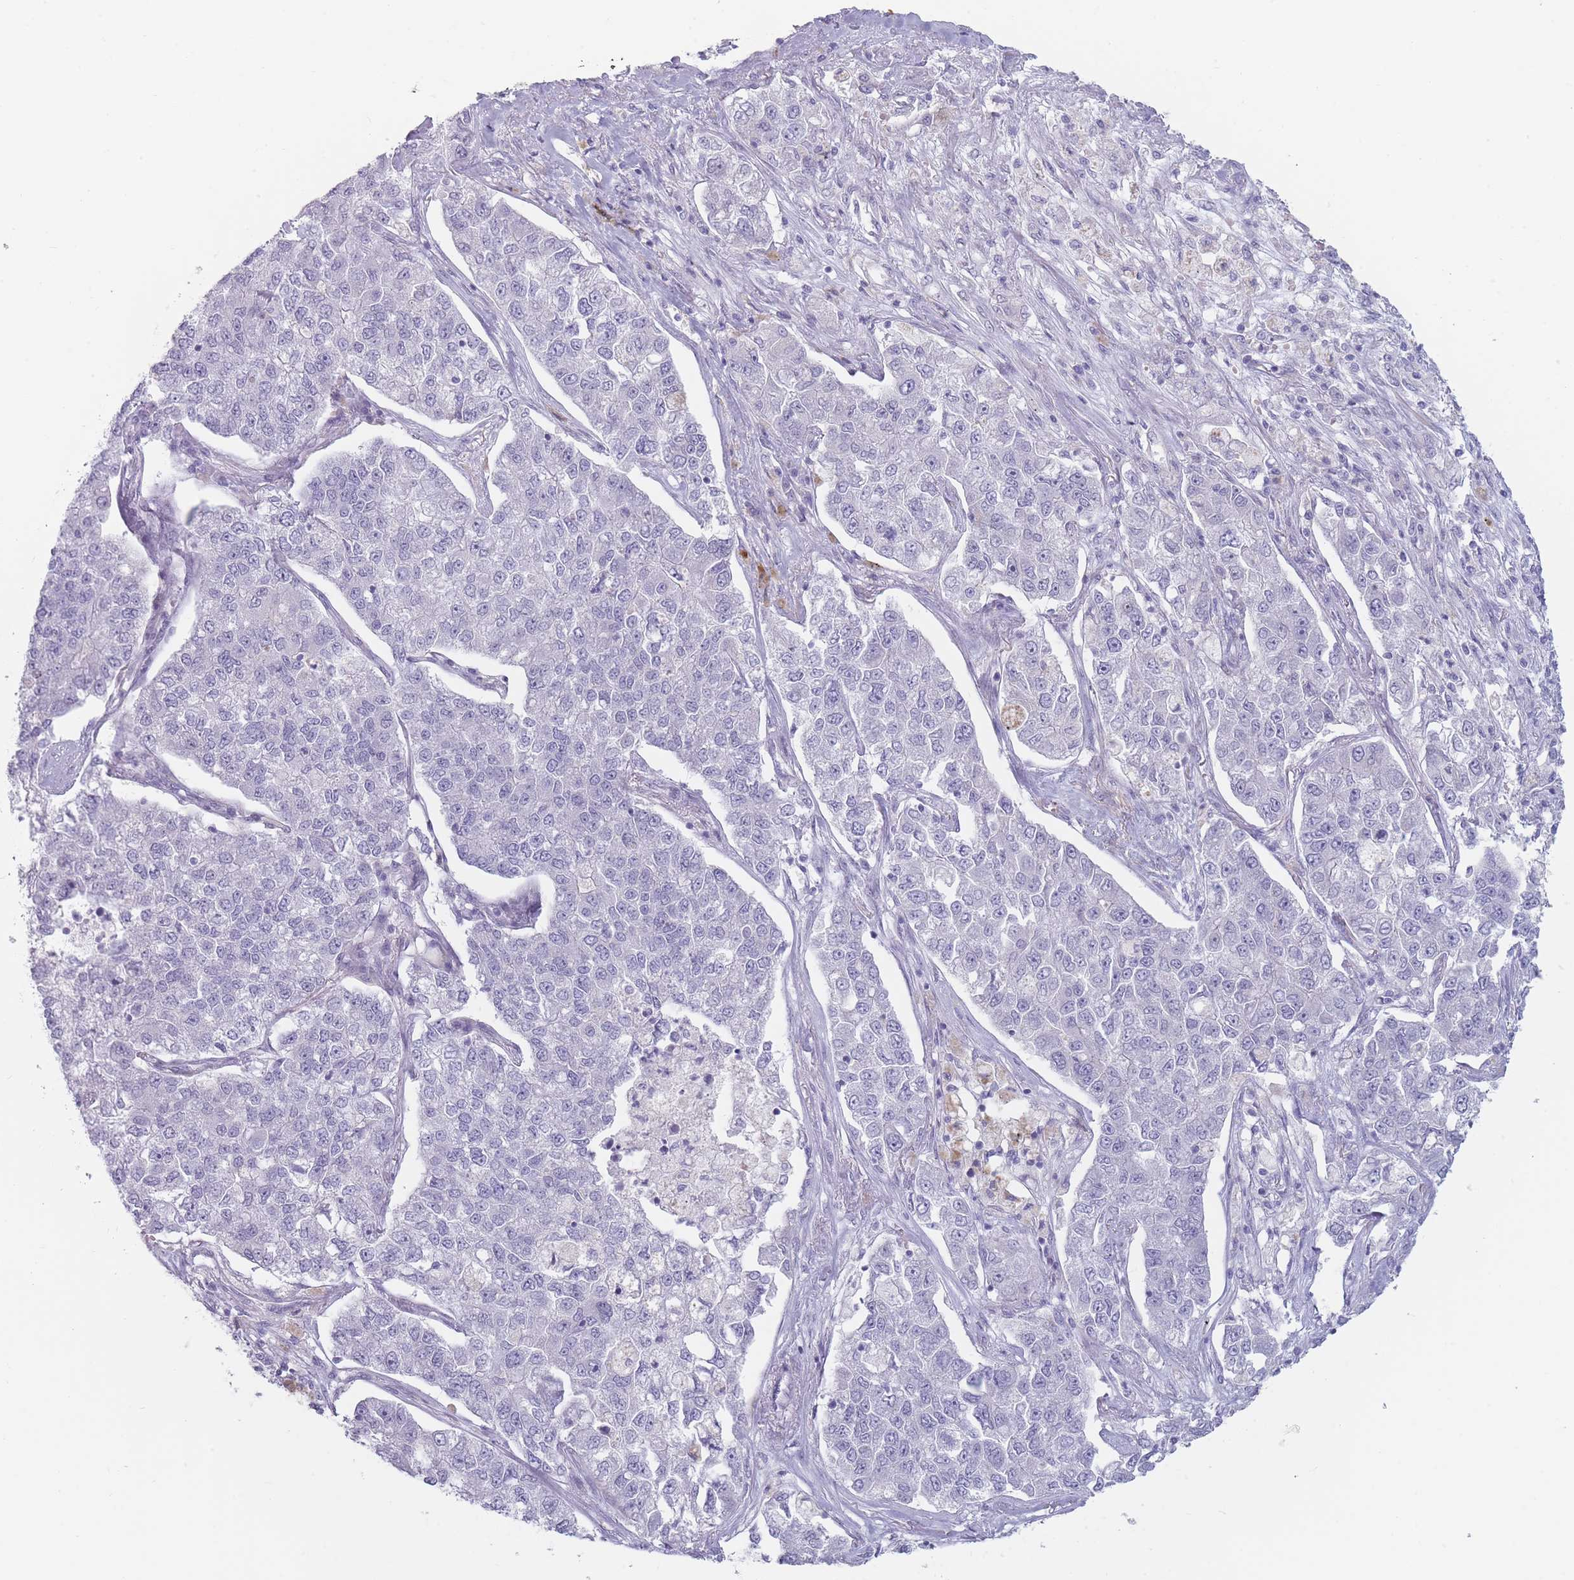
{"staining": {"intensity": "negative", "quantity": "none", "location": "none"}, "tissue": "lung cancer", "cell_type": "Tumor cells", "image_type": "cancer", "snomed": [{"axis": "morphology", "description": "Adenocarcinoma, NOS"}, {"axis": "topography", "description": "Lung"}], "caption": "A photomicrograph of human adenocarcinoma (lung) is negative for staining in tumor cells. The staining was performed using DAB (3,3'-diaminobenzidine) to visualize the protein expression in brown, while the nuclei were stained in blue with hematoxylin (Magnification: 20x).", "gene": "IFNA6", "patient": {"sex": "male", "age": 49}}